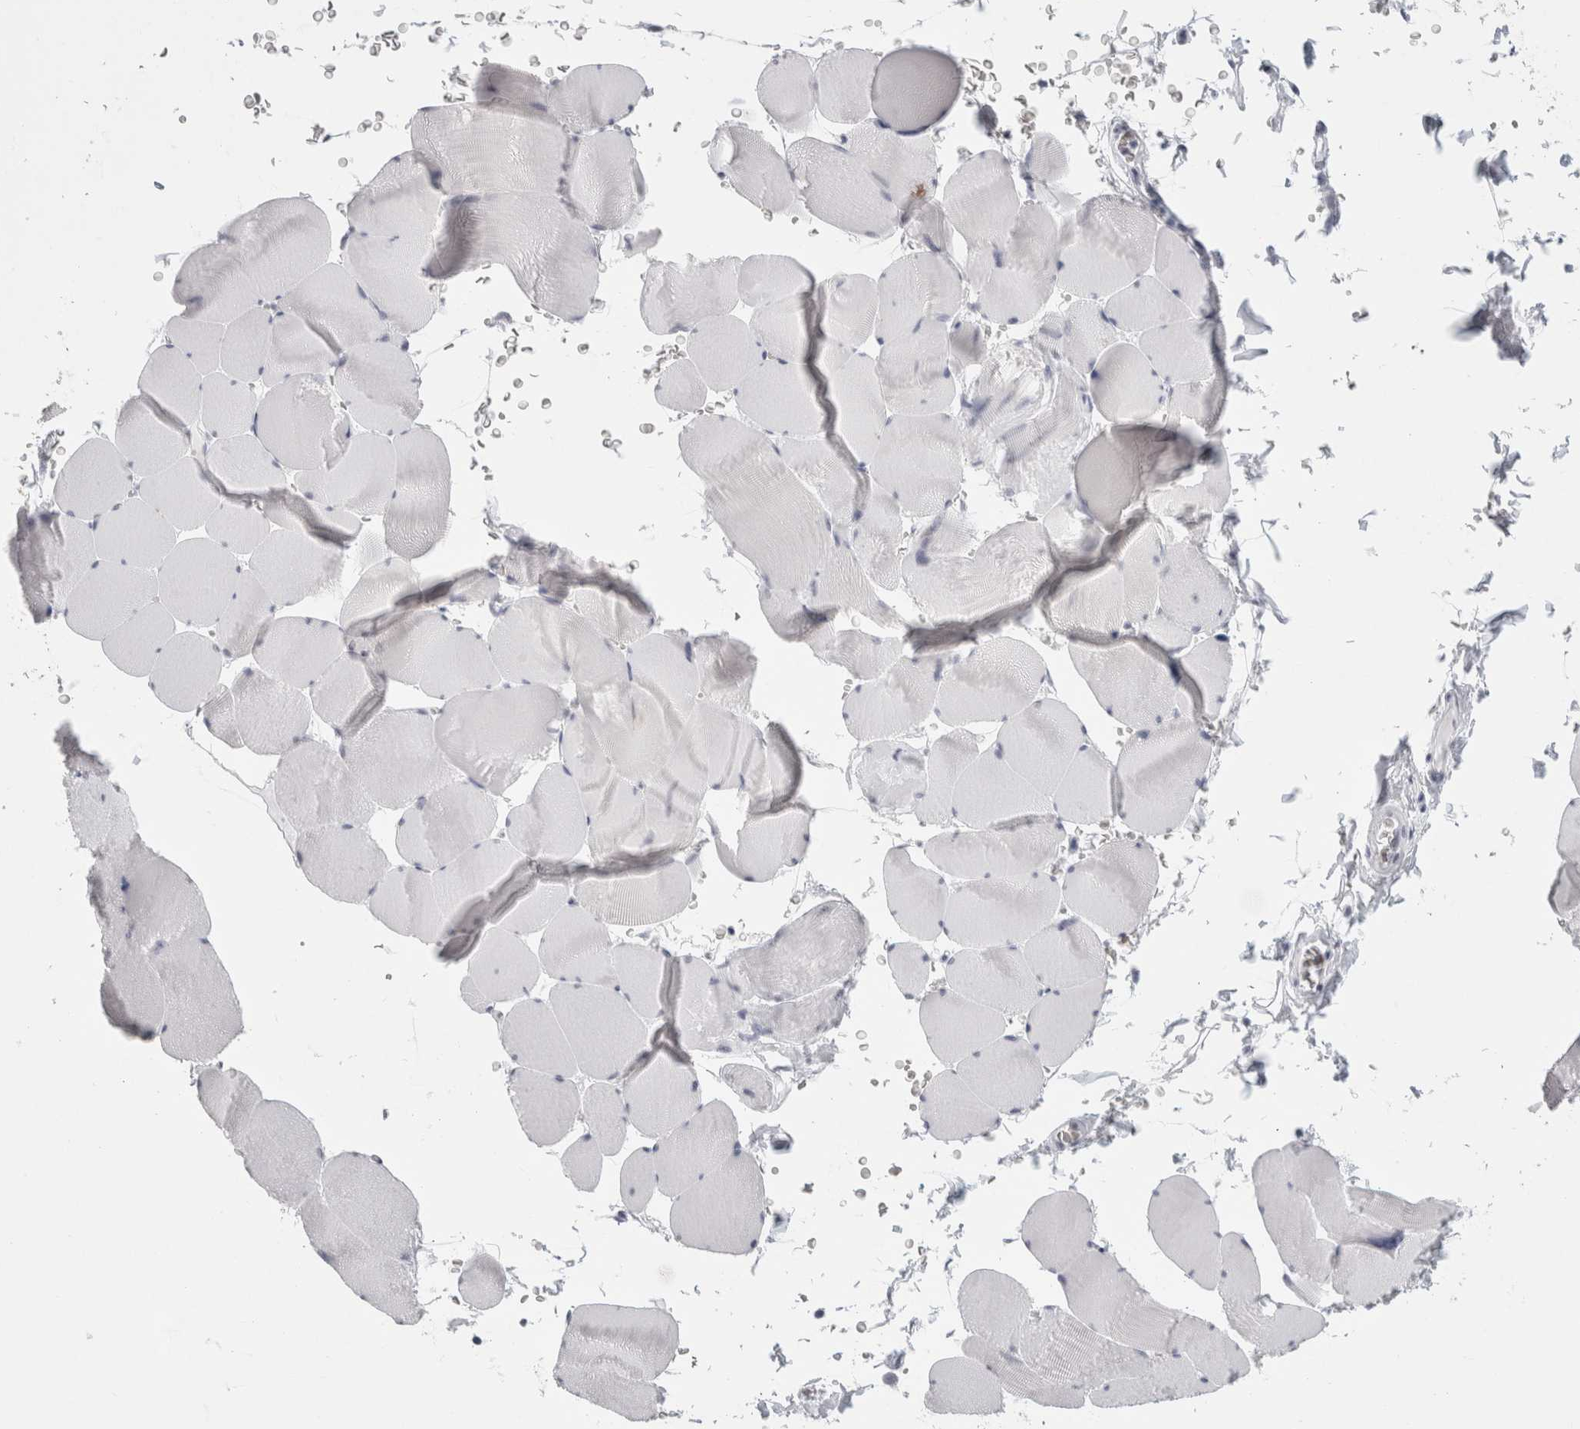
{"staining": {"intensity": "negative", "quantity": "none", "location": "none"}, "tissue": "skeletal muscle", "cell_type": "Myocytes", "image_type": "normal", "snomed": [{"axis": "morphology", "description": "Normal tissue, NOS"}, {"axis": "topography", "description": "Skeletal muscle"}], "caption": "The immunohistochemistry micrograph has no significant staining in myocytes of skeletal muscle. (Brightfield microscopy of DAB (3,3'-diaminobenzidine) immunohistochemistry (IHC) at high magnification).", "gene": "SMARCC1", "patient": {"sex": "male", "age": 62}}